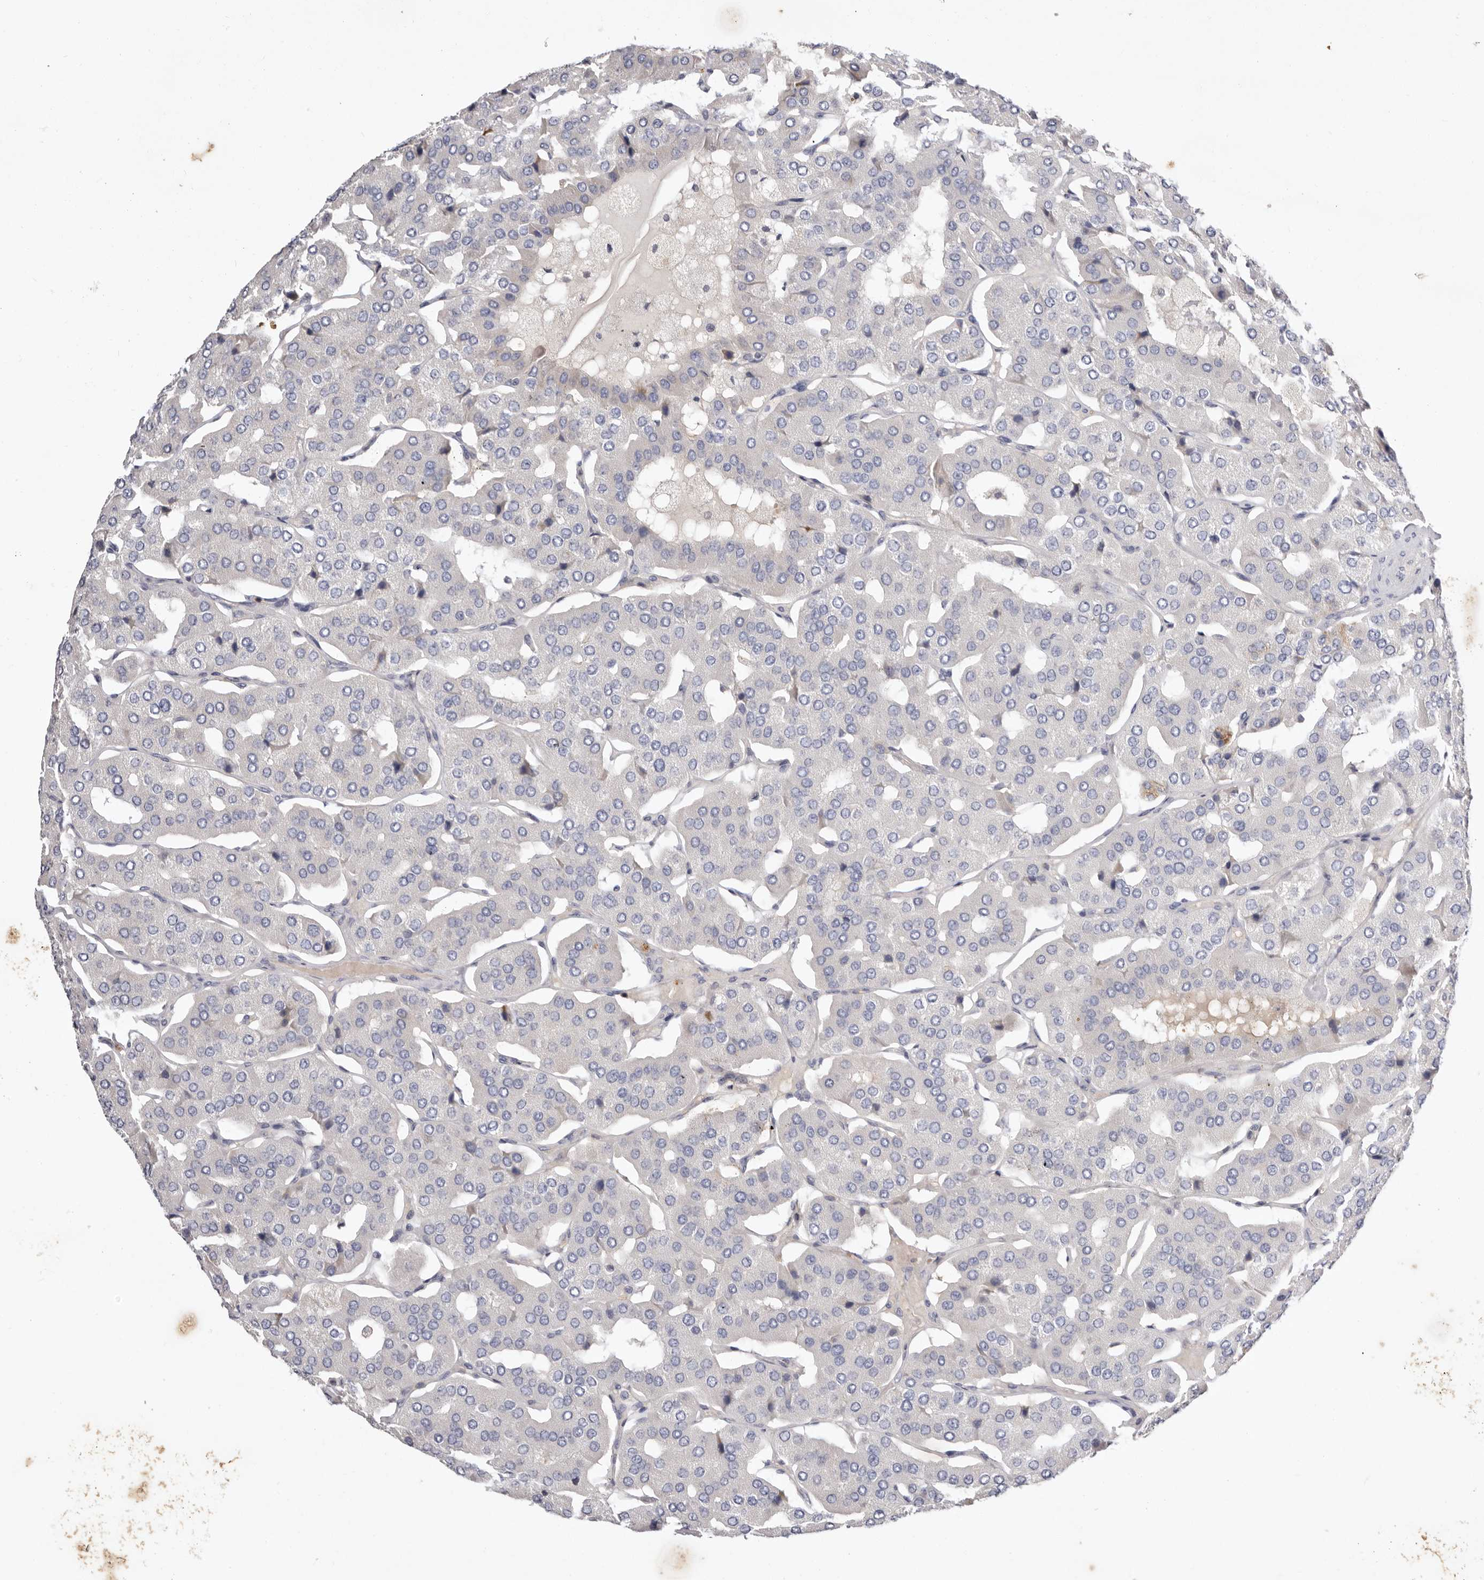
{"staining": {"intensity": "negative", "quantity": "none", "location": "none"}, "tissue": "parathyroid gland", "cell_type": "Glandular cells", "image_type": "normal", "snomed": [{"axis": "morphology", "description": "Normal tissue, NOS"}, {"axis": "morphology", "description": "Adenoma, NOS"}, {"axis": "topography", "description": "Parathyroid gland"}], "caption": "High power microscopy micrograph of an IHC photomicrograph of benign parathyroid gland, revealing no significant positivity in glandular cells. (Stains: DAB immunohistochemistry with hematoxylin counter stain, Microscopy: brightfield microscopy at high magnification).", "gene": "S1PR5", "patient": {"sex": "female", "age": 86}}